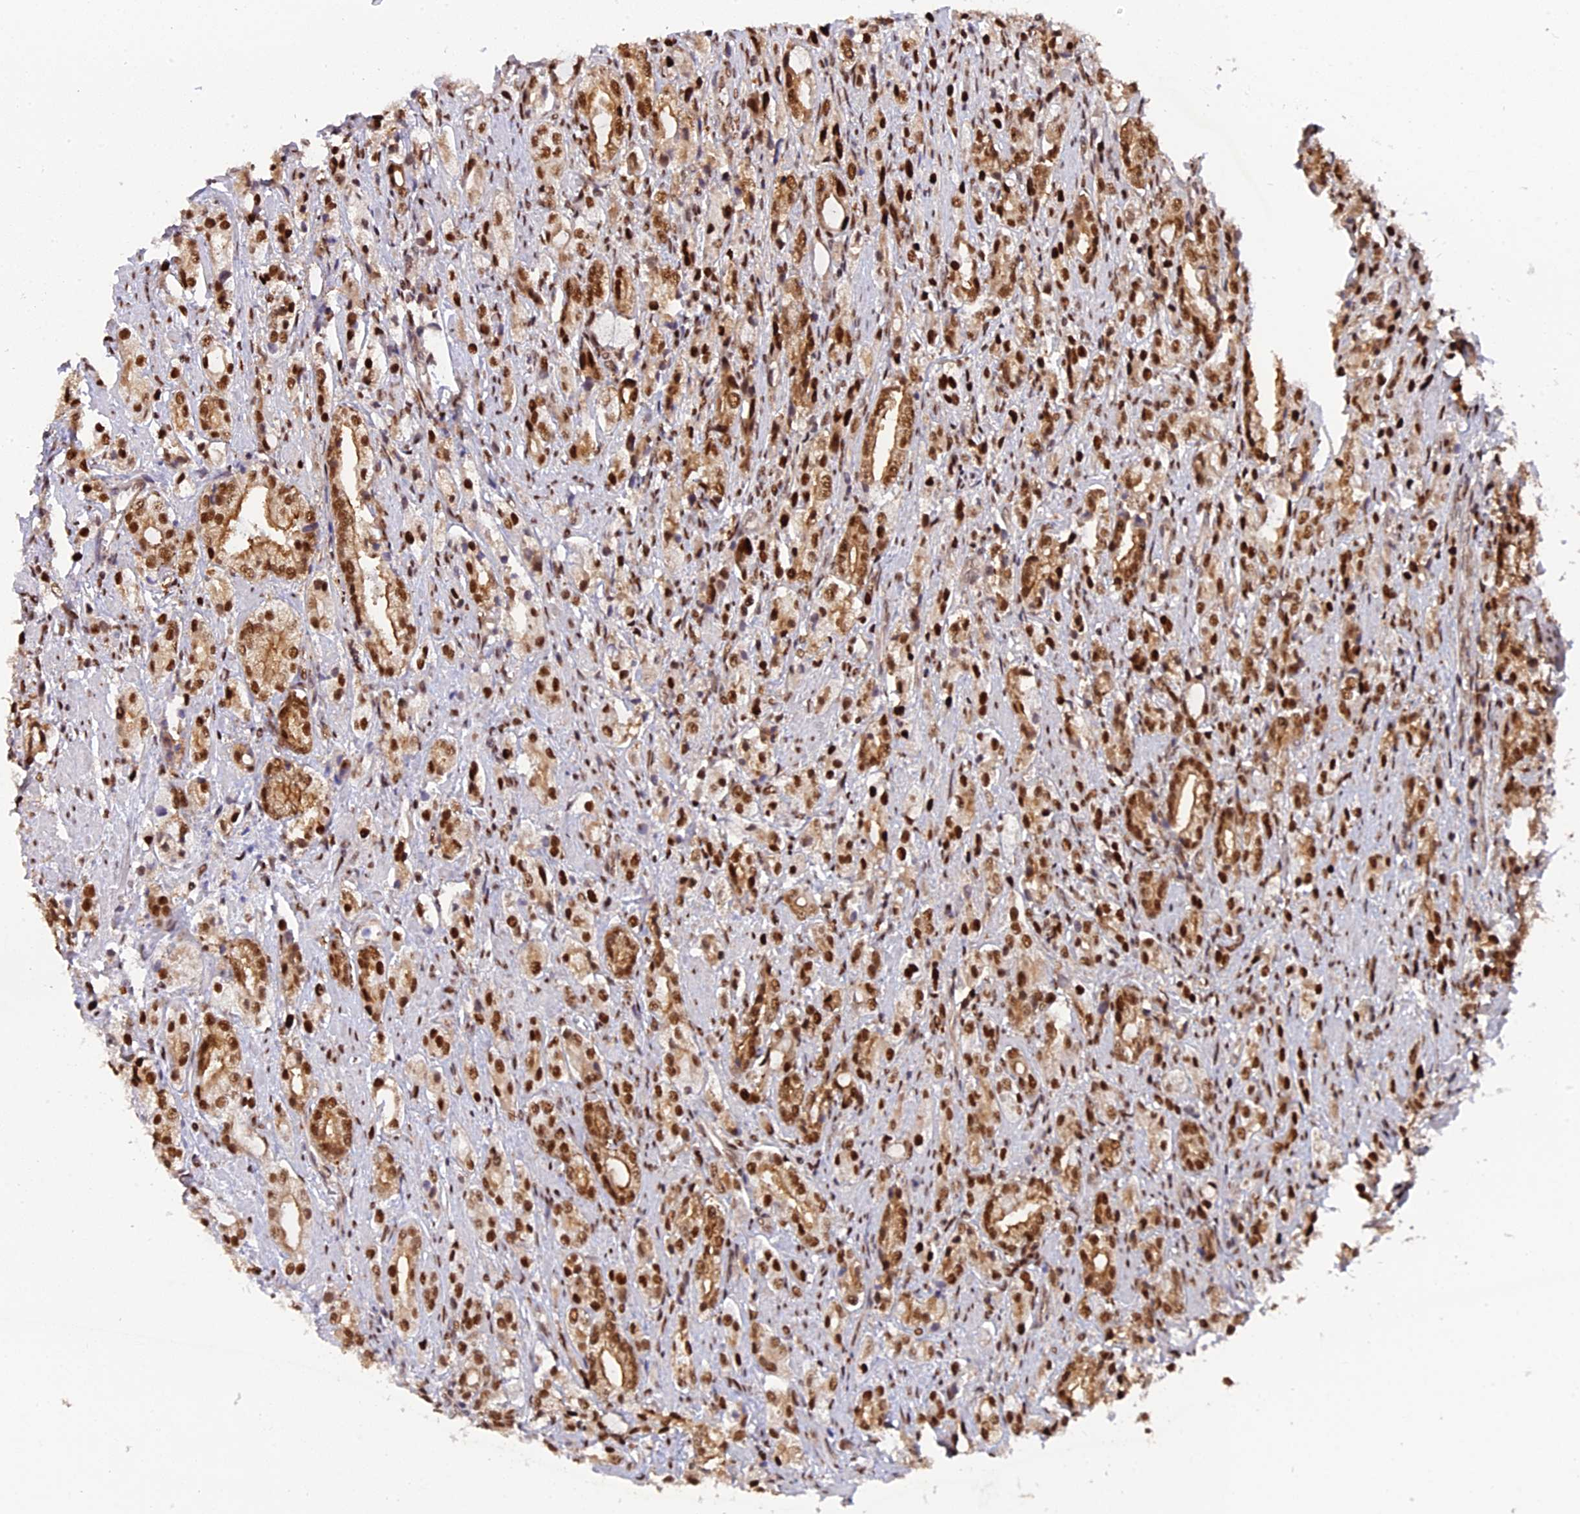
{"staining": {"intensity": "strong", "quantity": ">75%", "location": "nuclear"}, "tissue": "prostate cancer", "cell_type": "Tumor cells", "image_type": "cancer", "snomed": [{"axis": "morphology", "description": "Adenocarcinoma, High grade"}, {"axis": "topography", "description": "Prostate"}], "caption": "A brown stain shows strong nuclear expression of a protein in human prostate cancer (adenocarcinoma (high-grade)) tumor cells. (Stains: DAB (3,3'-diaminobenzidine) in brown, nuclei in blue, Microscopy: brightfield microscopy at high magnification).", "gene": "RAMAC", "patient": {"sex": "male", "age": 50}}